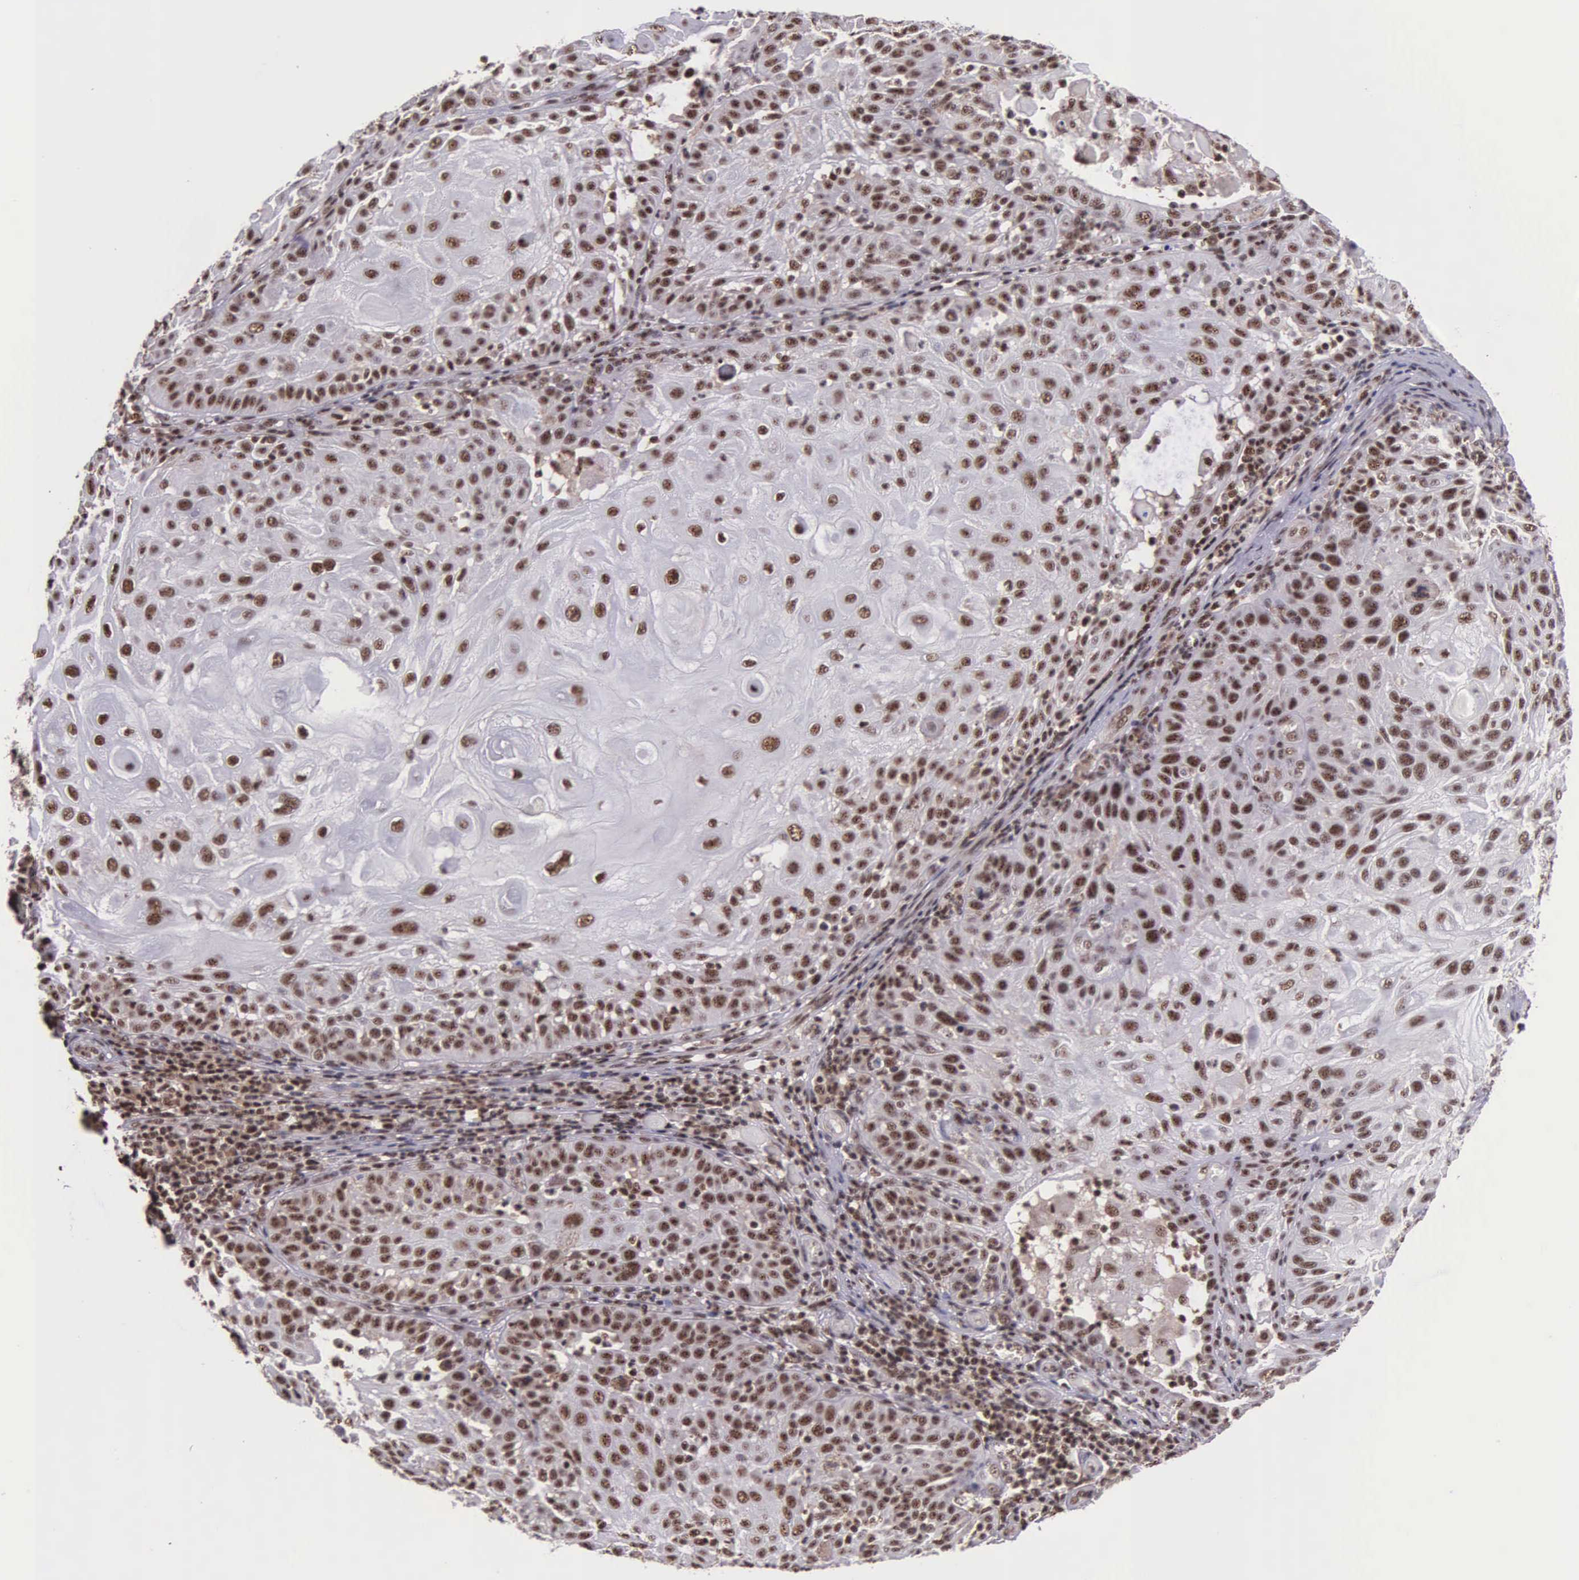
{"staining": {"intensity": "moderate", "quantity": ">75%", "location": "nuclear"}, "tissue": "skin cancer", "cell_type": "Tumor cells", "image_type": "cancer", "snomed": [{"axis": "morphology", "description": "Squamous cell carcinoma, NOS"}, {"axis": "topography", "description": "Skin"}], "caption": "Skin cancer stained with DAB immunohistochemistry (IHC) displays medium levels of moderate nuclear staining in about >75% of tumor cells.", "gene": "FAM47A", "patient": {"sex": "female", "age": 89}}